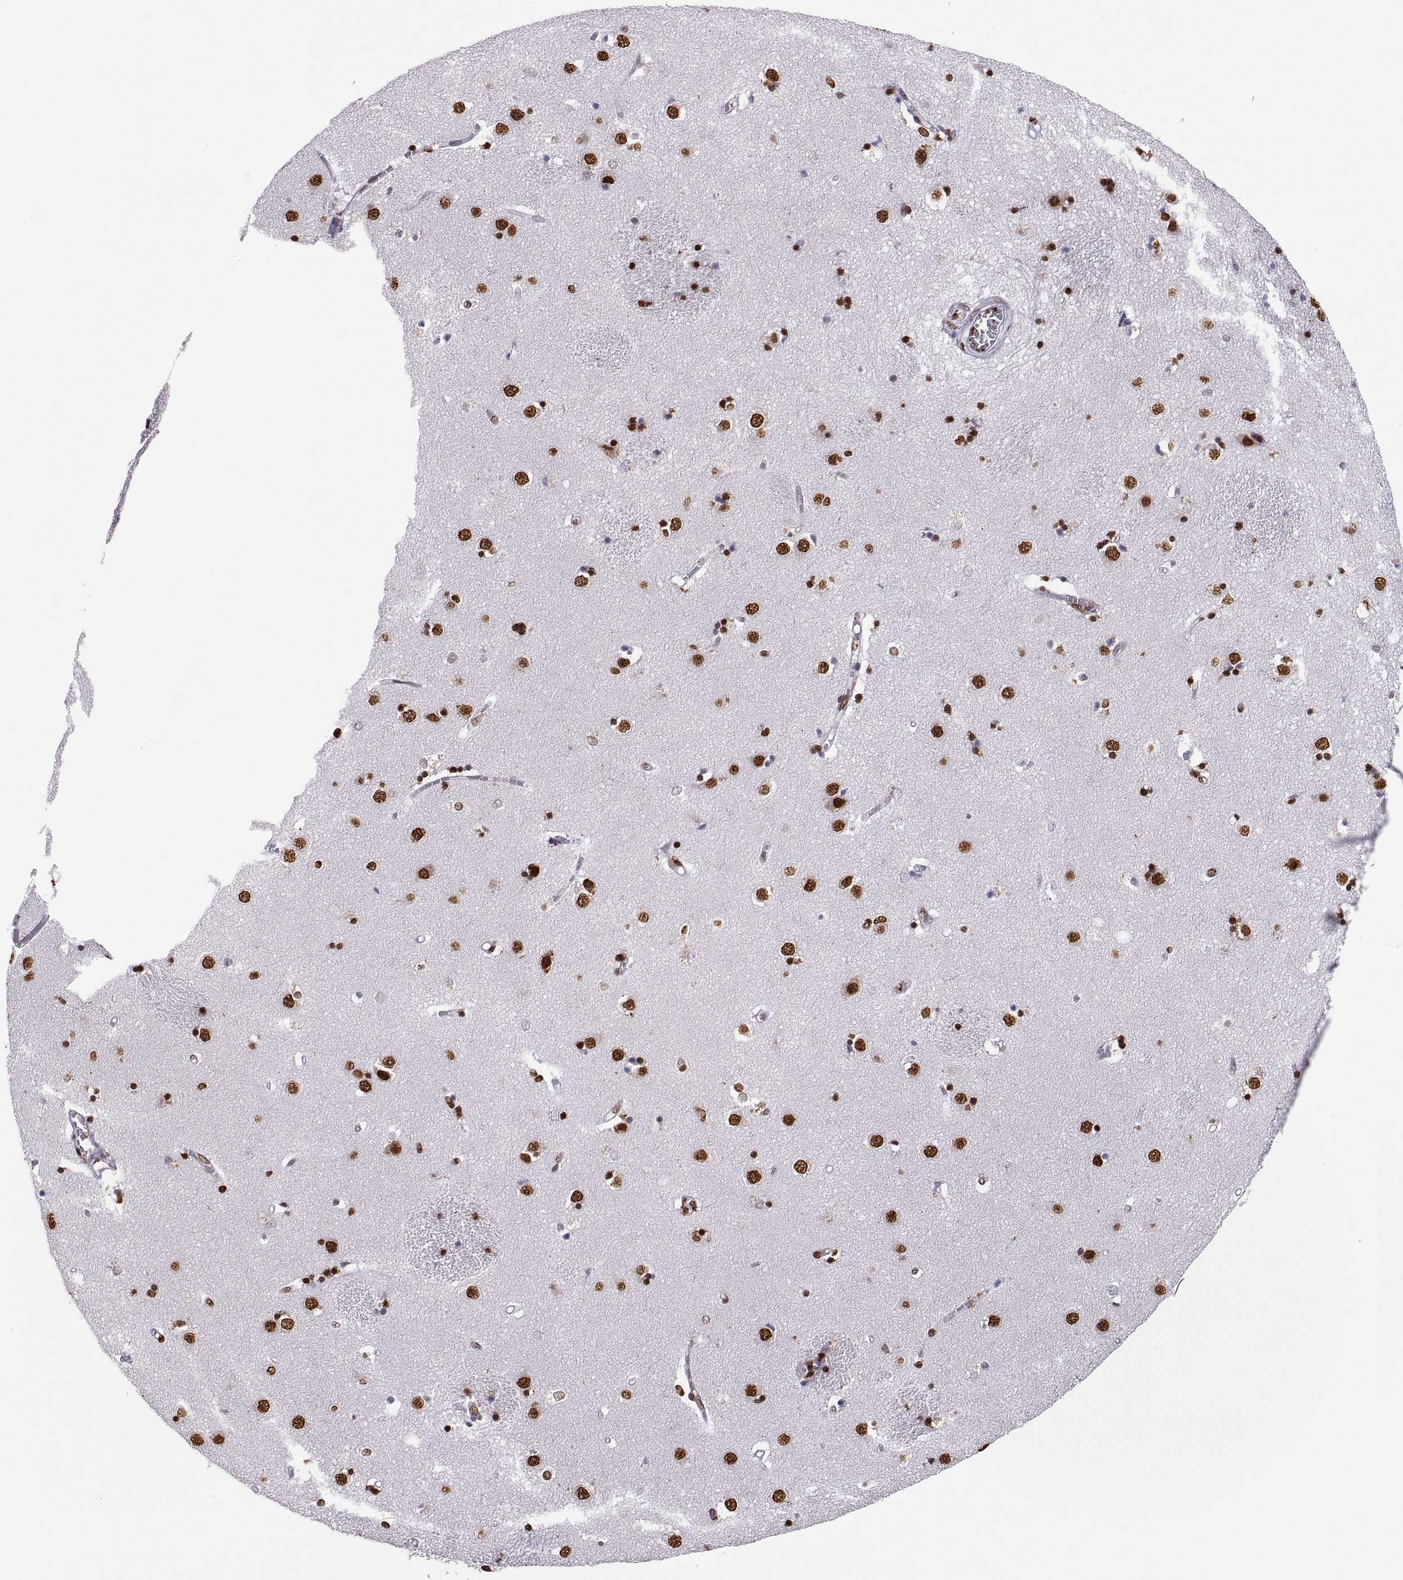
{"staining": {"intensity": "strong", "quantity": "25%-75%", "location": "nuclear"}, "tissue": "caudate", "cell_type": "Glial cells", "image_type": "normal", "snomed": [{"axis": "morphology", "description": "Normal tissue, NOS"}, {"axis": "topography", "description": "Lateral ventricle wall"}], "caption": "Immunohistochemistry (IHC) image of benign caudate: caudate stained using immunohistochemistry (IHC) displays high levels of strong protein expression localized specifically in the nuclear of glial cells, appearing as a nuclear brown color.", "gene": "SNAI1", "patient": {"sex": "male", "age": 54}}